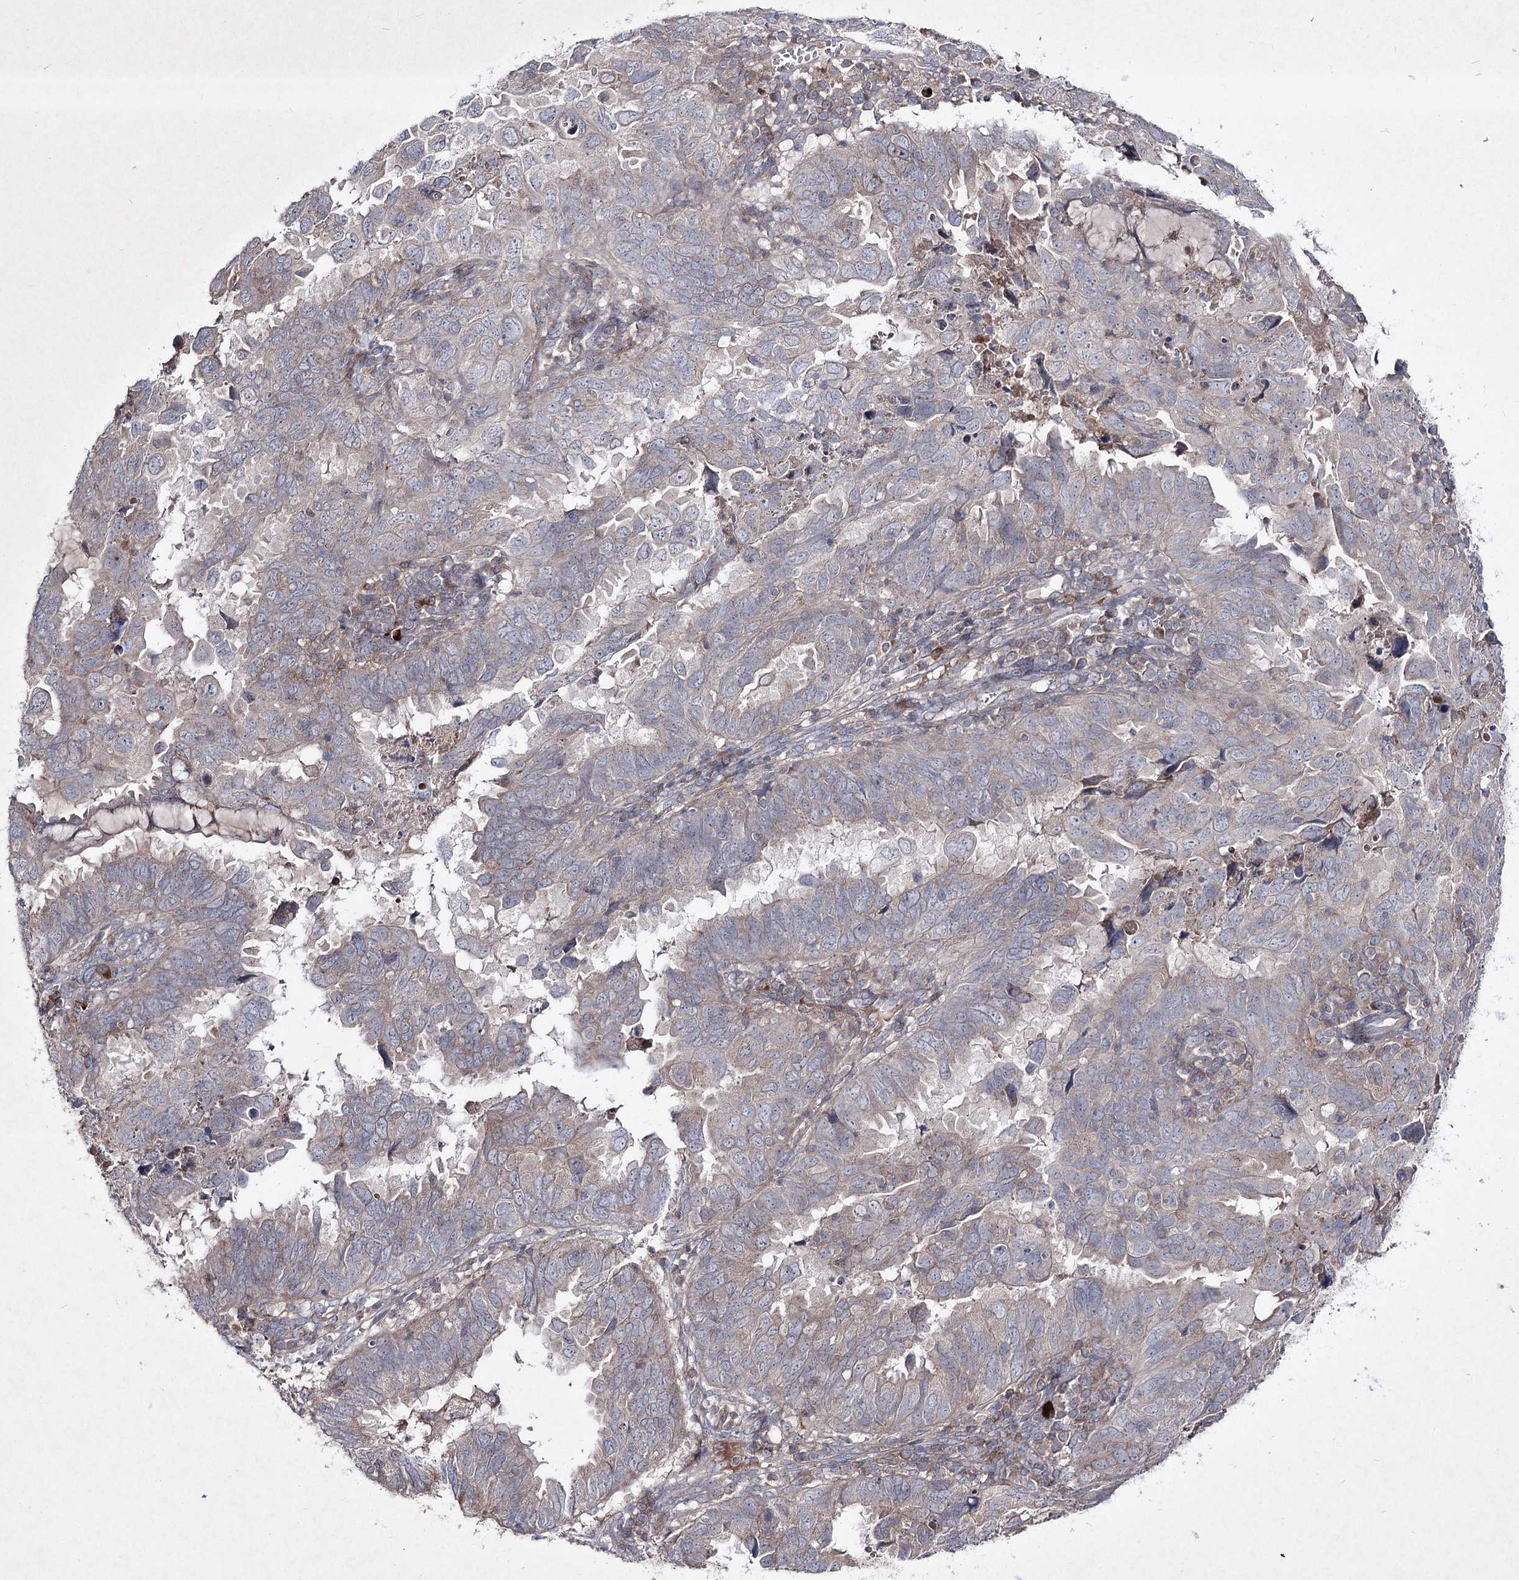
{"staining": {"intensity": "weak", "quantity": "25%-75%", "location": "cytoplasmic/membranous"}, "tissue": "endometrial cancer", "cell_type": "Tumor cells", "image_type": "cancer", "snomed": [{"axis": "morphology", "description": "Adenocarcinoma, NOS"}, {"axis": "topography", "description": "Uterus"}], "caption": "Immunohistochemistry (IHC) of human endometrial cancer (adenocarcinoma) exhibits low levels of weak cytoplasmic/membranous positivity in about 25%-75% of tumor cells.", "gene": "CIB2", "patient": {"sex": "female", "age": 77}}